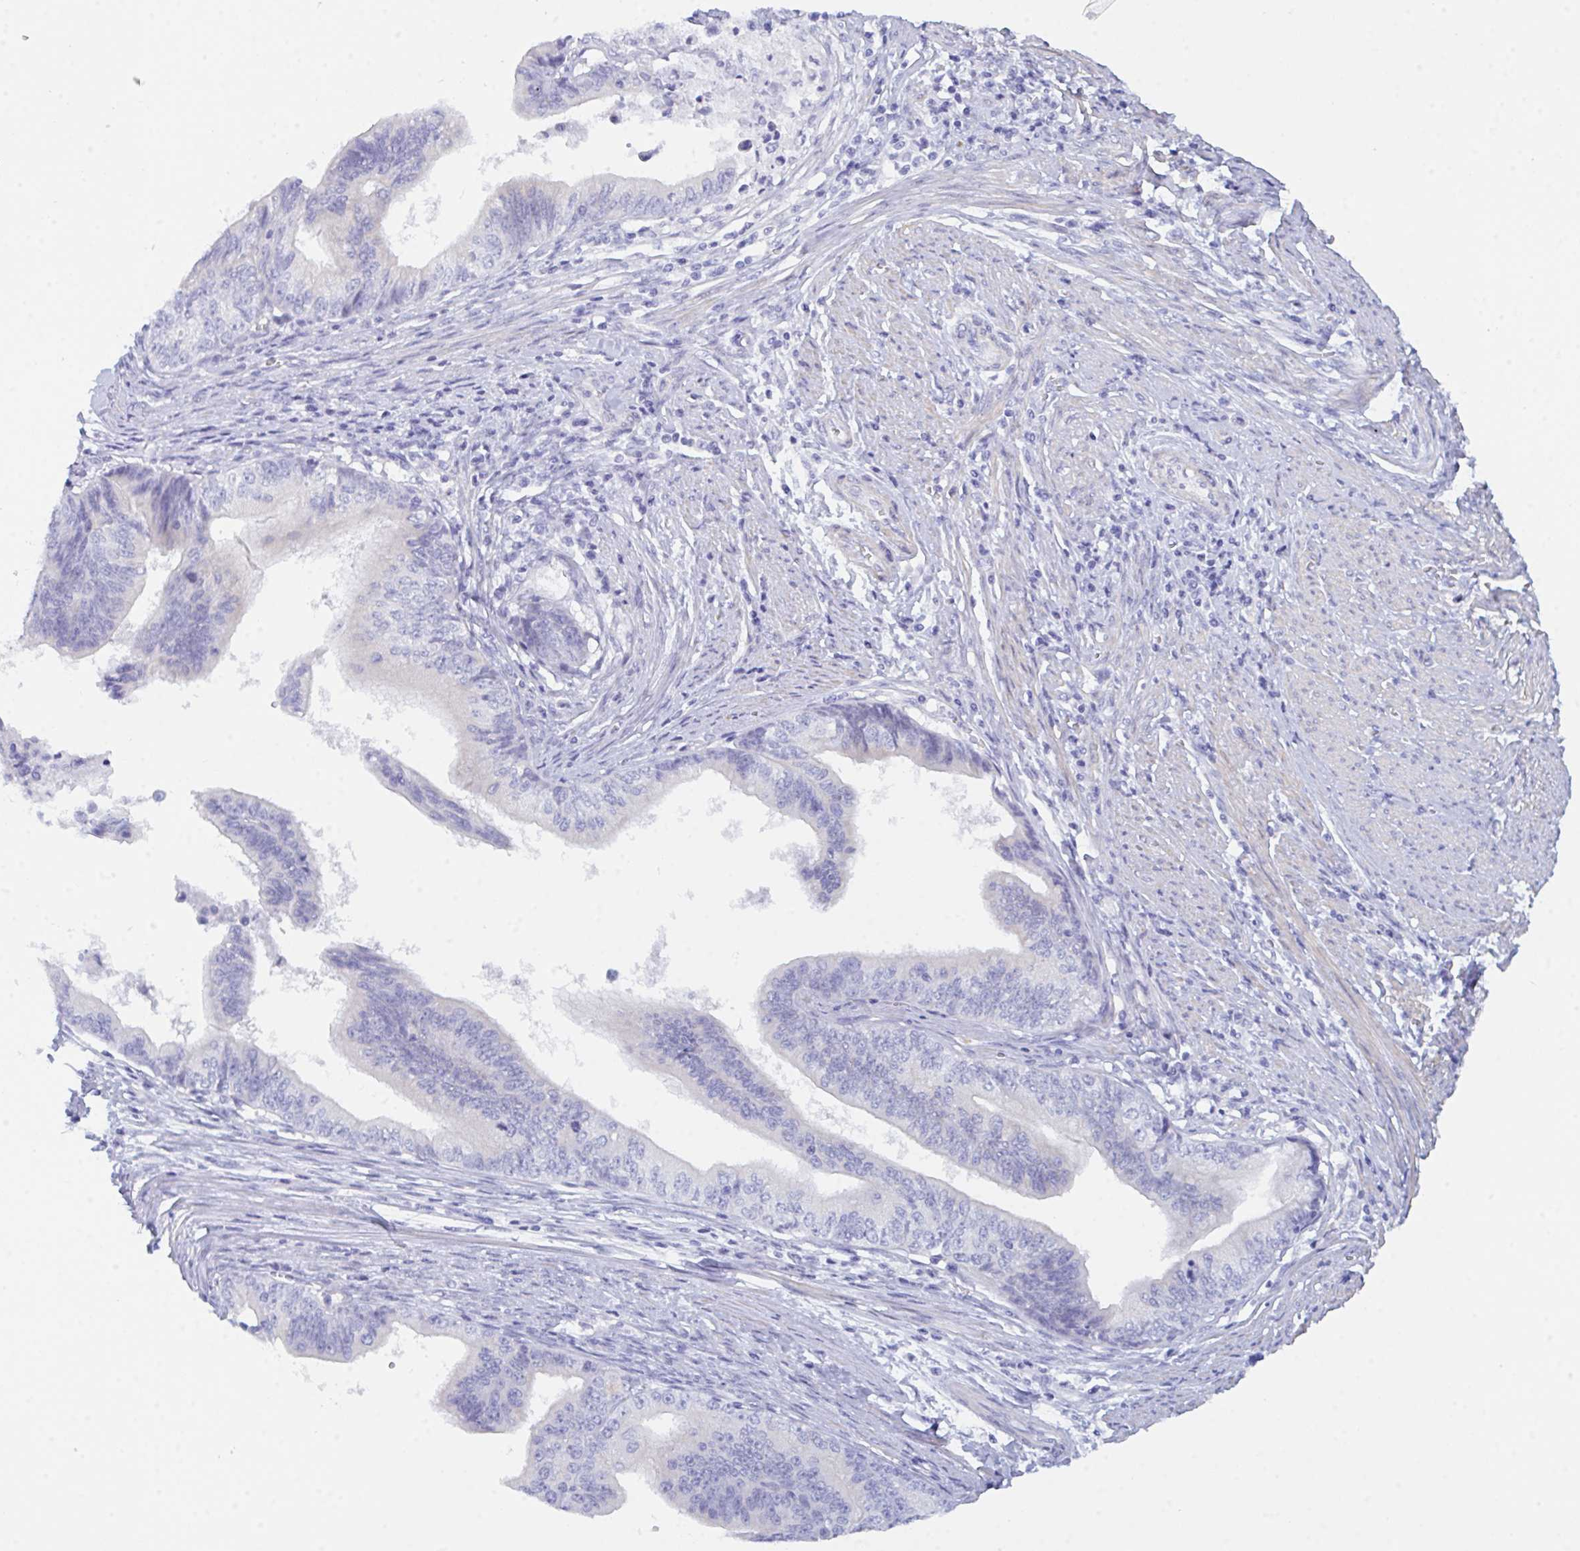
{"staining": {"intensity": "negative", "quantity": "none", "location": "none"}, "tissue": "endometrial cancer", "cell_type": "Tumor cells", "image_type": "cancer", "snomed": [{"axis": "morphology", "description": "Adenocarcinoma, NOS"}, {"axis": "topography", "description": "Endometrium"}], "caption": "Immunohistochemistry image of endometrial adenocarcinoma stained for a protein (brown), which exhibits no staining in tumor cells.", "gene": "CEP170B", "patient": {"sex": "female", "age": 65}}